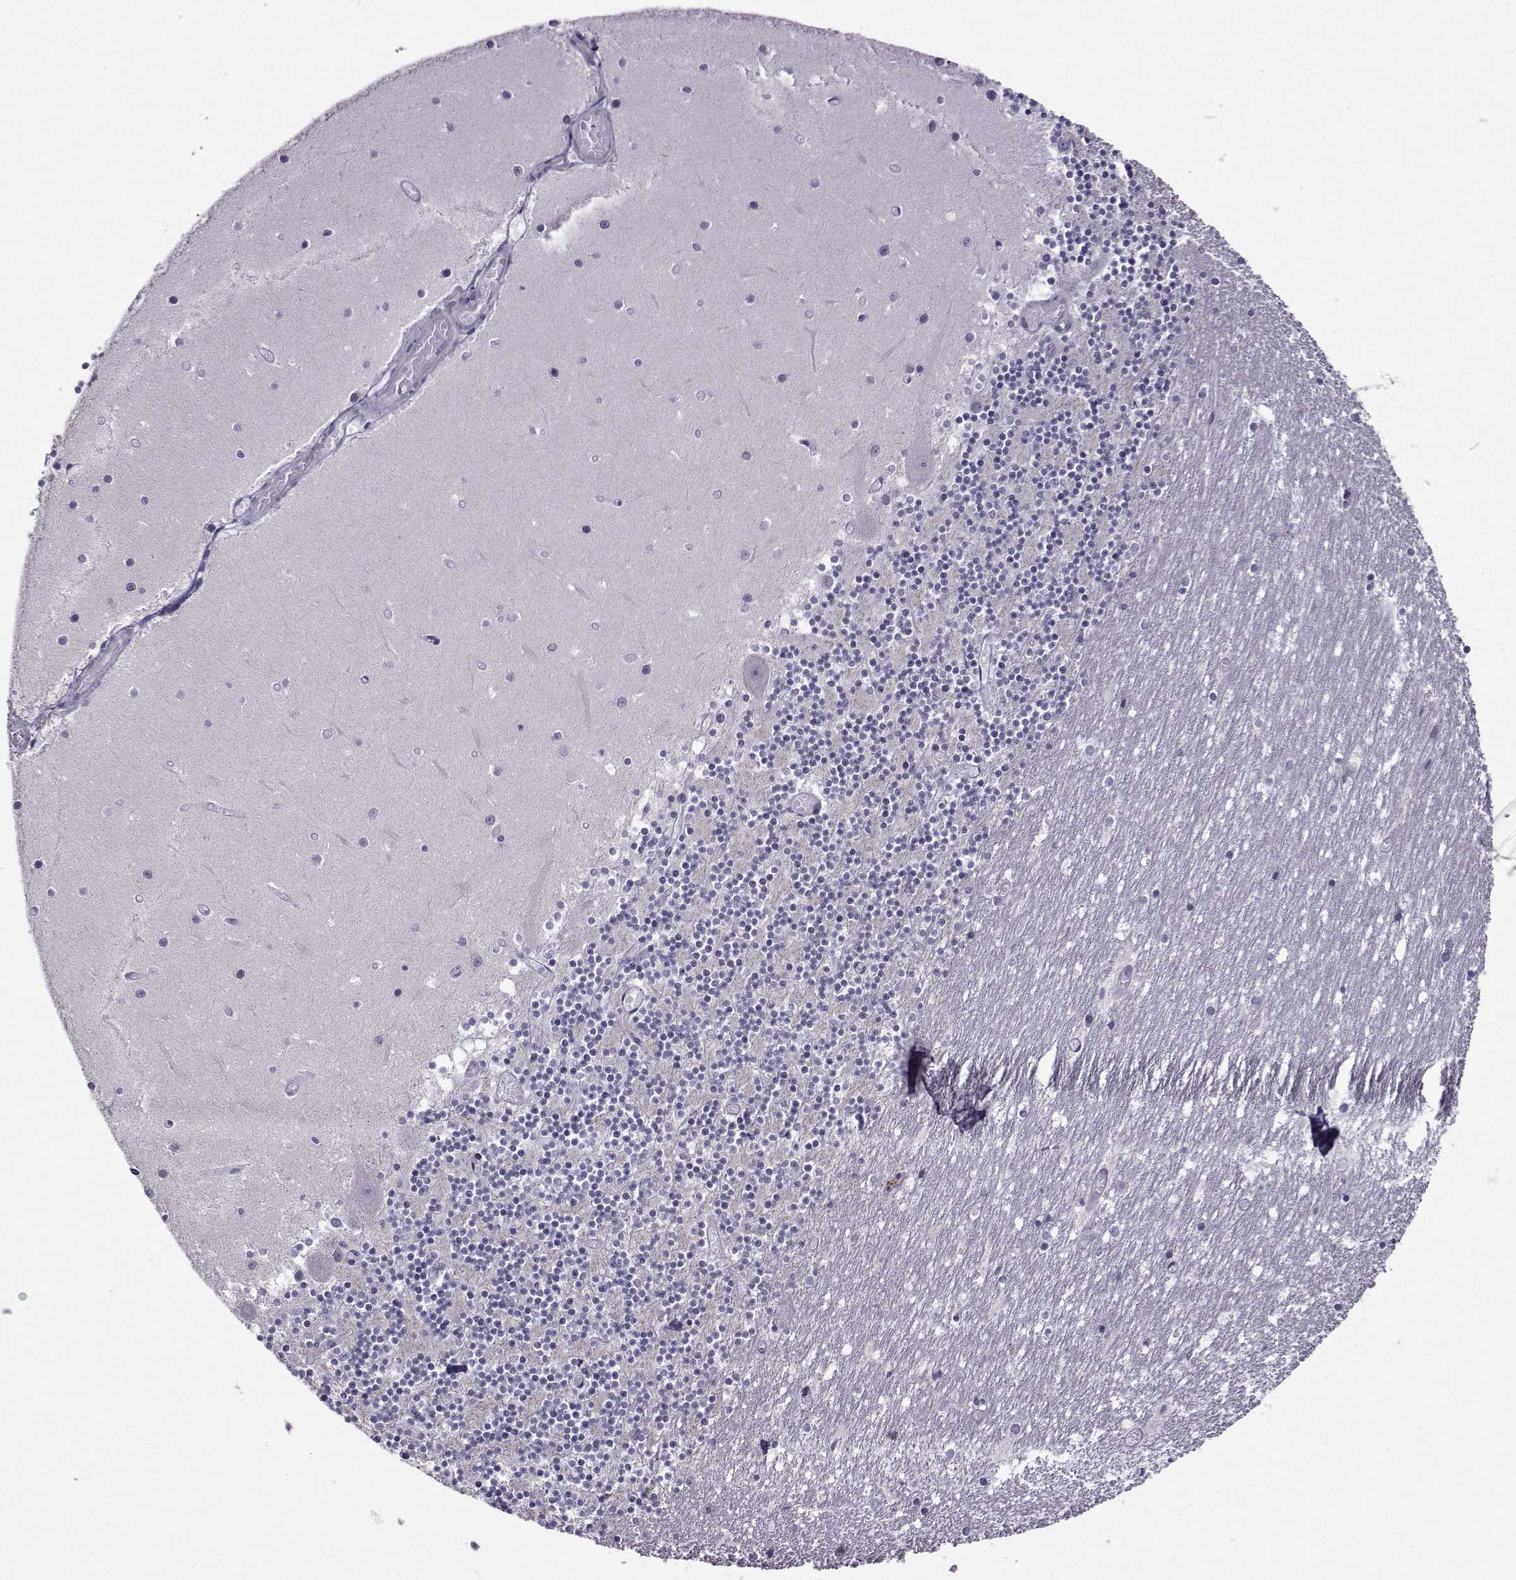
{"staining": {"intensity": "negative", "quantity": "none", "location": "none"}, "tissue": "cerebellum", "cell_type": "Cells in granular layer", "image_type": "normal", "snomed": [{"axis": "morphology", "description": "Normal tissue, NOS"}, {"axis": "topography", "description": "Cerebellum"}], "caption": "High power microscopy micrograph of an IHC histopathology image of benign cerebellum, revealing no significant staining in cells in granular layer.", "gene": "DDX20", "patient": {"sex": "female", "age": 28}}